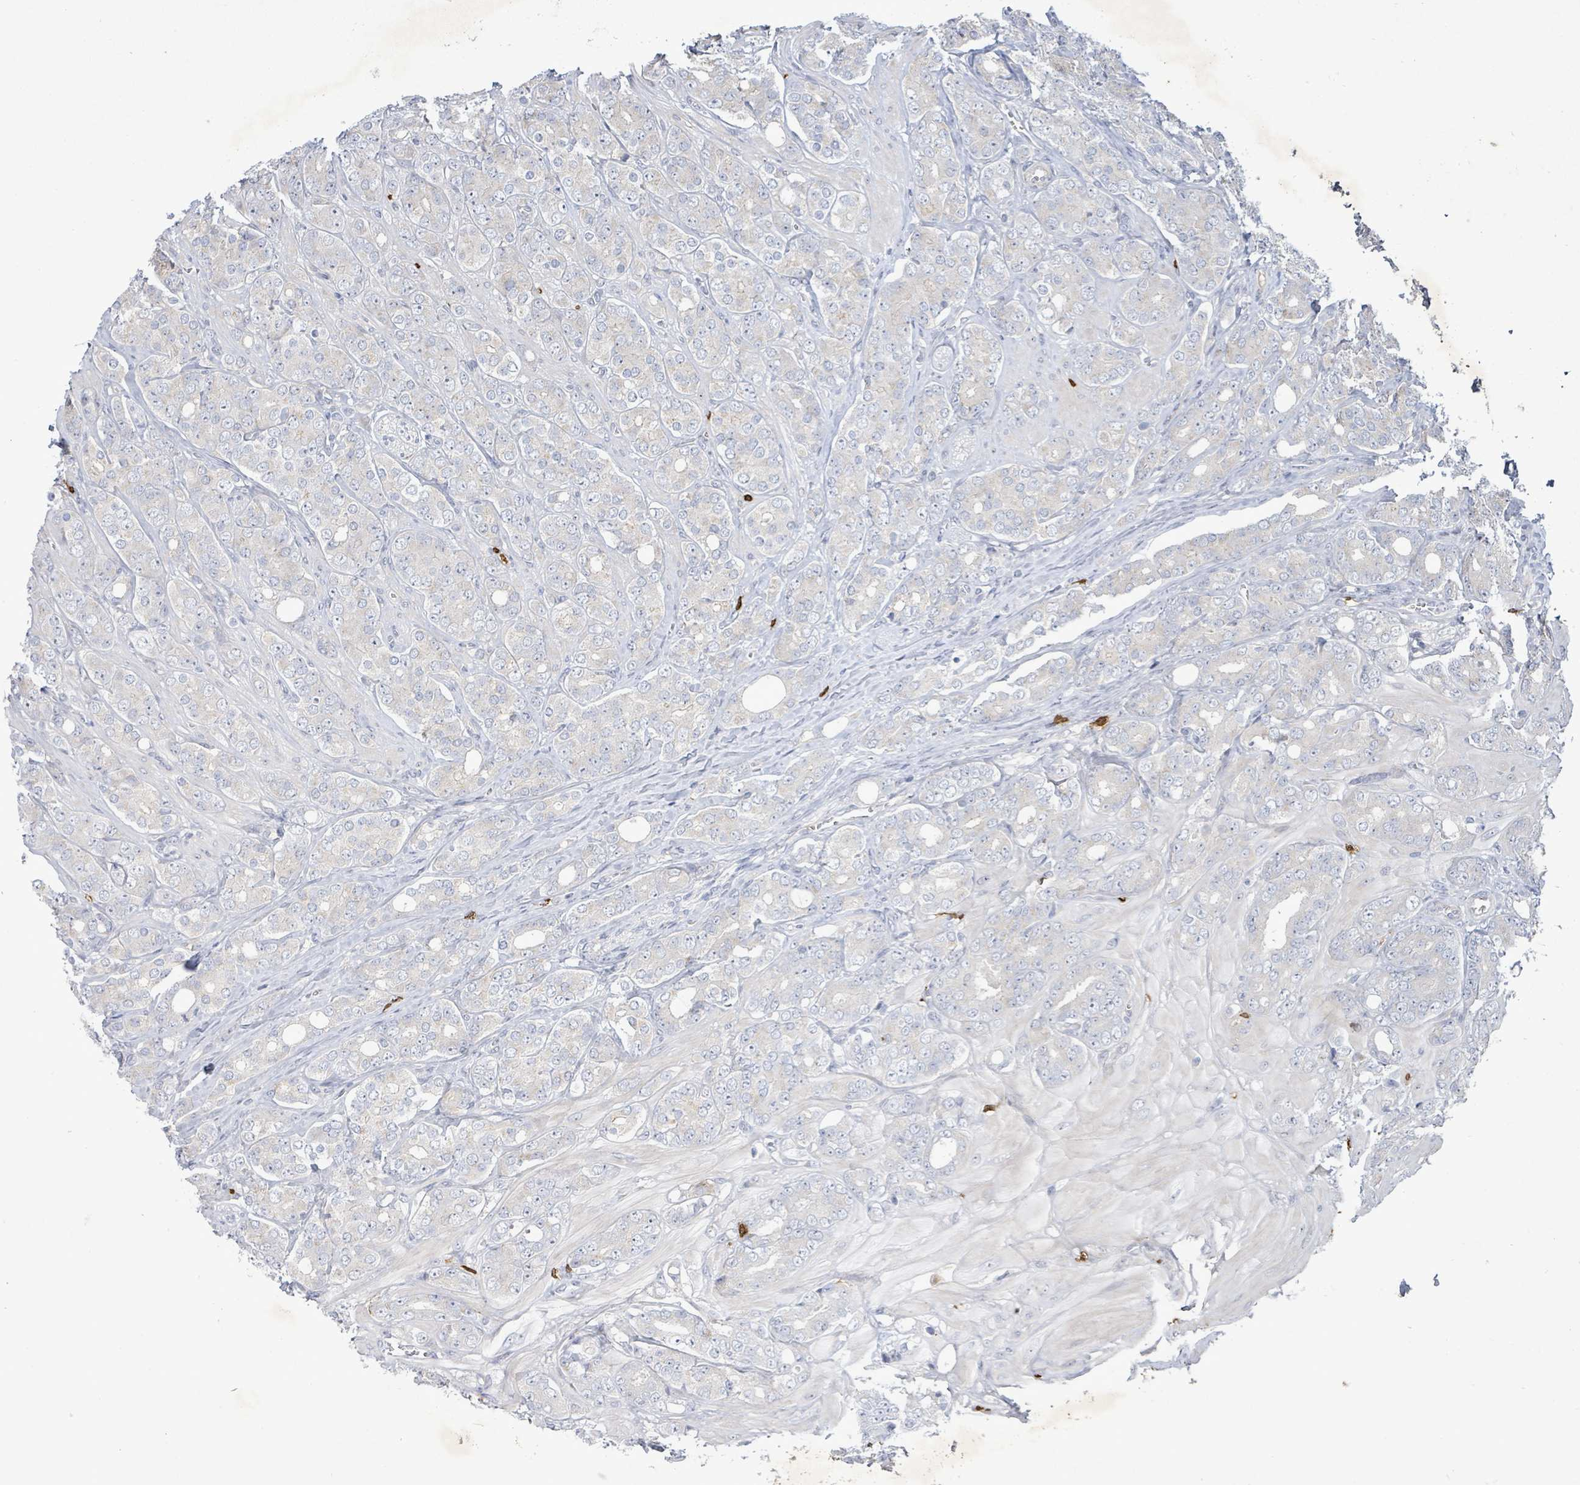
{"staining": {"intensity": "negative", "quantity": "none", "location": "none"}, "tissue": "prostate cancer", "cell_type": "Tumor cells", "image_type": "cancer", "snomed": [{"axis": "morphology", "description": "Adenocarcinoma, High grade"}, {"axis": "topography", "description": "Prostate"}], "caption": "There is no significant staining in tumor cells of prostate high-grade adenocarcinoma.", "gene": "FAM210A", "patient": {"sex": "male", "age": 62}}